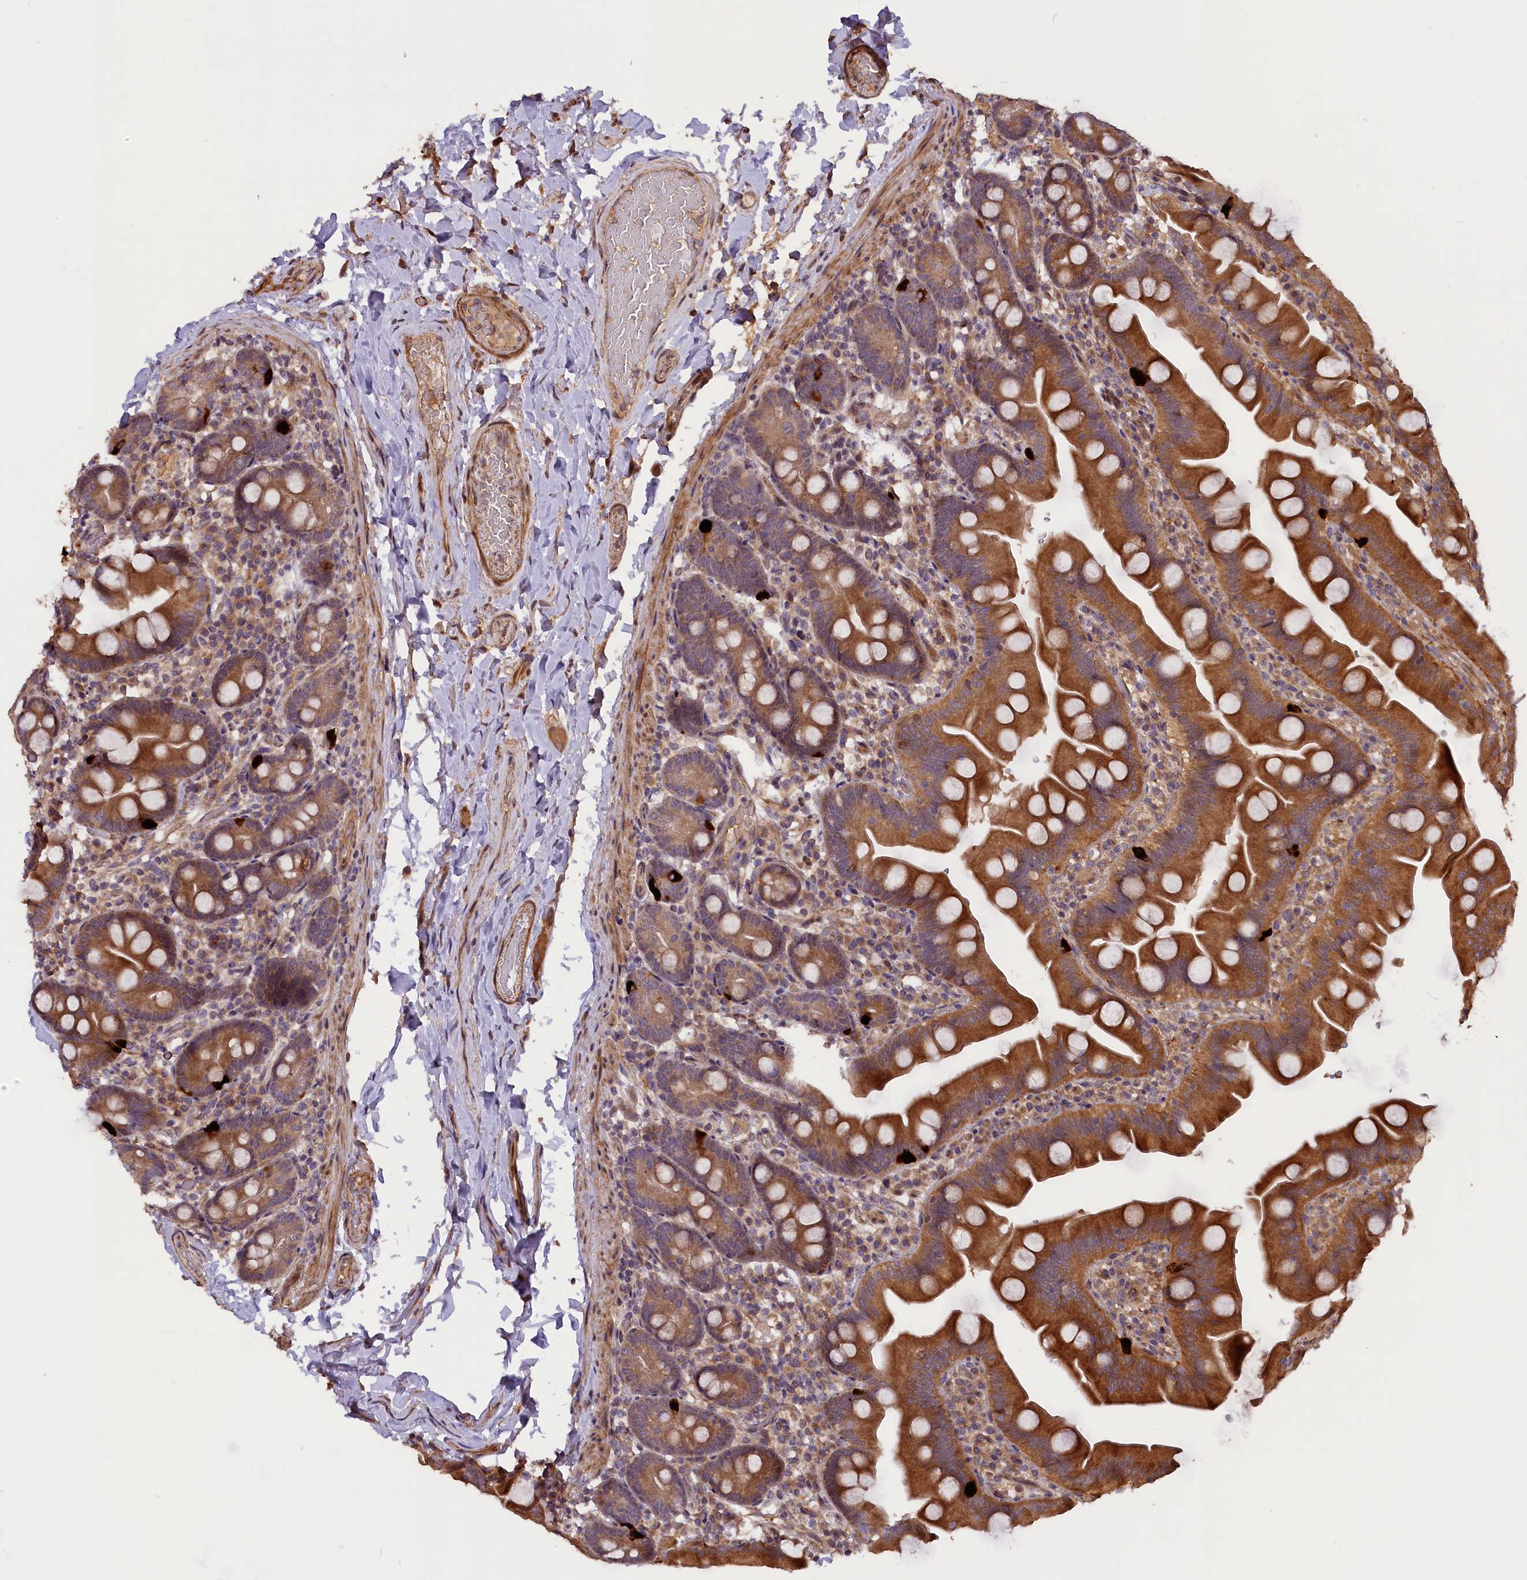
{"staining": {"intensity": "moderate", "quantity": ">75%", "location": "cytoplasmic/membranous"}, "tissue": "small intestine", "cell_type": "Glandular cells", "image_type": "normal", "snomed": [{"axis": "morphology", "description": "Normal tissue, NOS"}, {"axis": "topography", "description": "Small intestine"}], "caption": "Protein staining of benign small intestine demonstrates moderate cytoplasmic/membranous staining in approximately >75% of glandular cells.", "gene": "DNAJB9", "patient": {"sex": "female", "age": 68}}